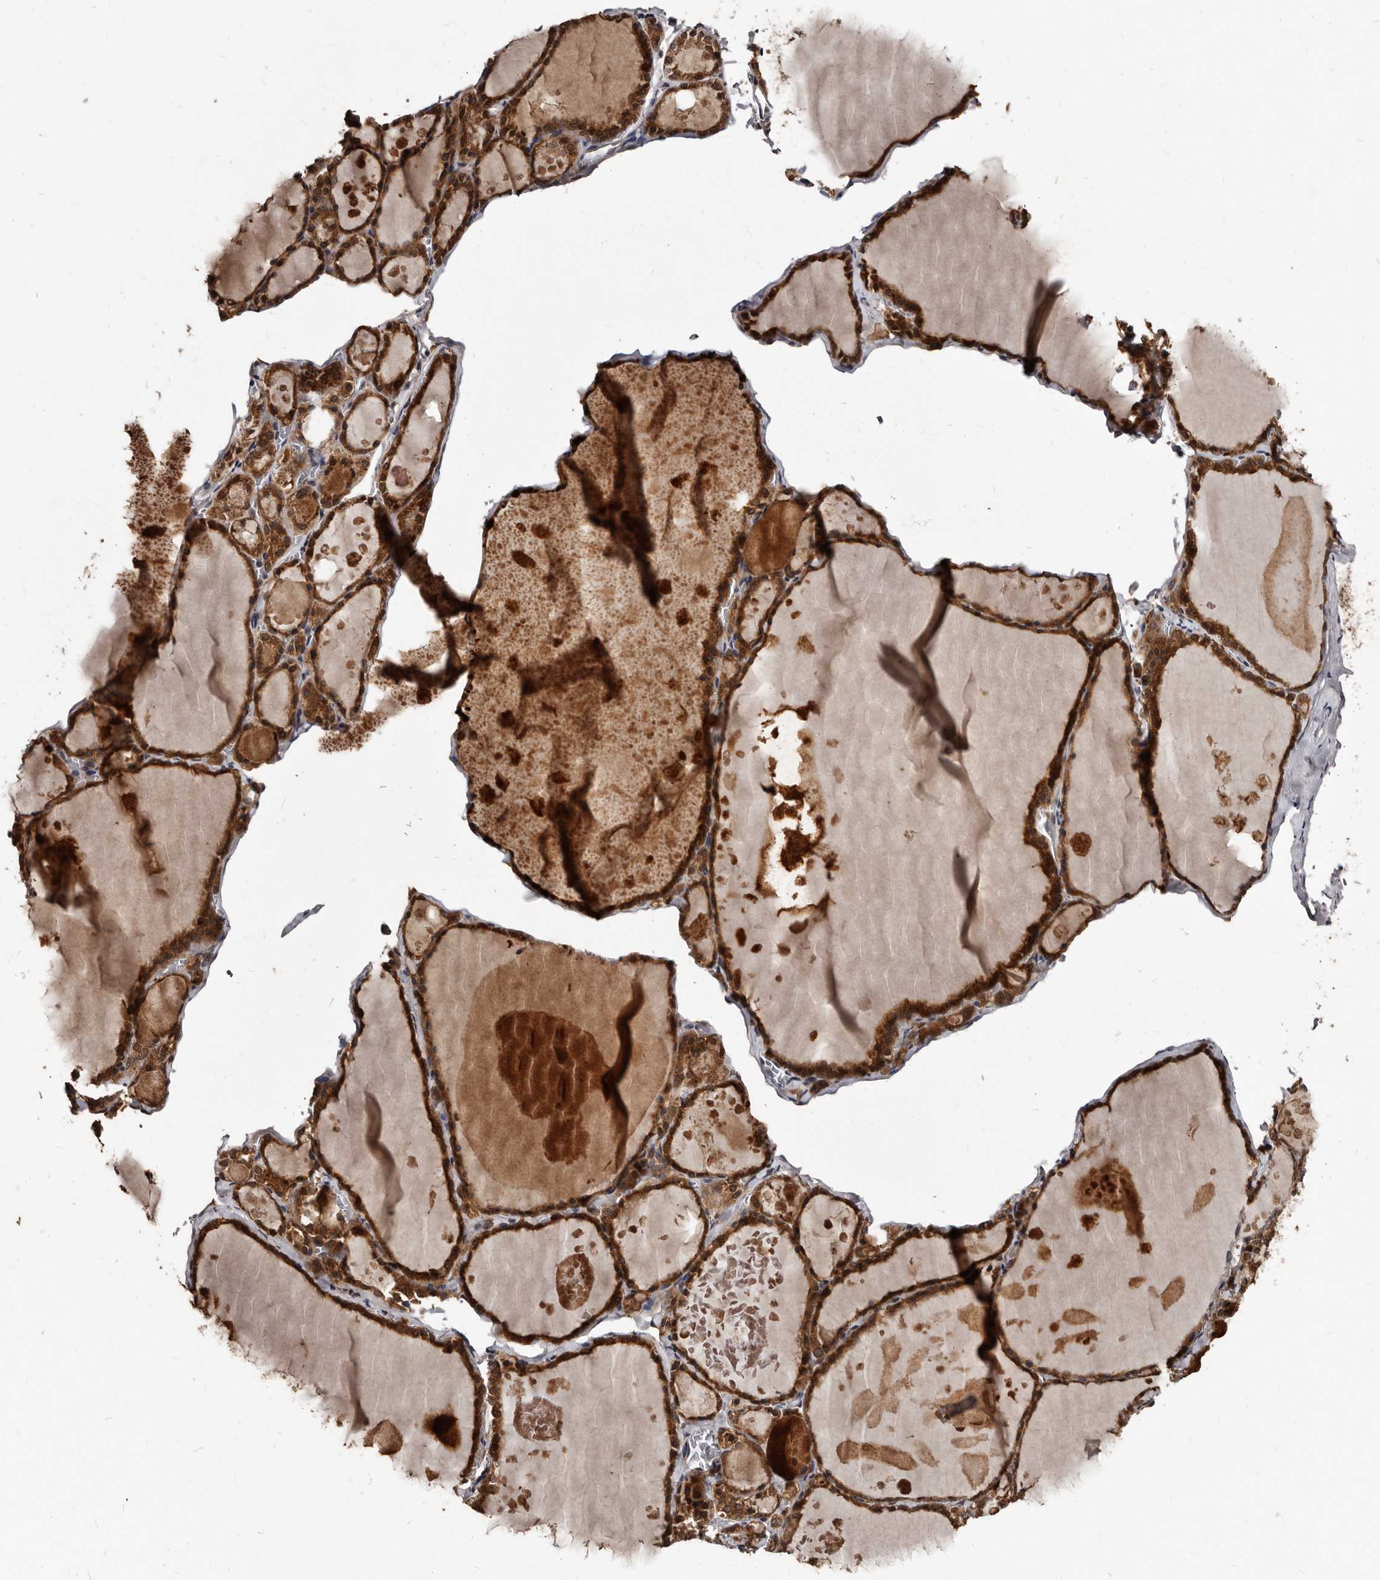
{"staining": {"intensity": "strong", "quantity": ">75%", "location": "cytoplasmic/membranous"}, "tissue": "thyroid gland", "cell_type": "Glandular cells", "image_type": "normal", "snomed": [{"axis": "morphology", "description": "Normal tissue, NOS"}, {"axis": "topography", "description": "Thyroid gland"}], "caption": "Immunohistochemical staining of normal thyroid gland reveals high levels of strong cytoplasmic/membranous expression in about >75% of glandular cells. Using DAB (3,3'-diaminobenzidine) (brown) and hematoxylin (blue) stains, captured at high magnification using brightfield microscopy.", "gene": "PMVK", "patient": {"sex": "male", "age": 56}}